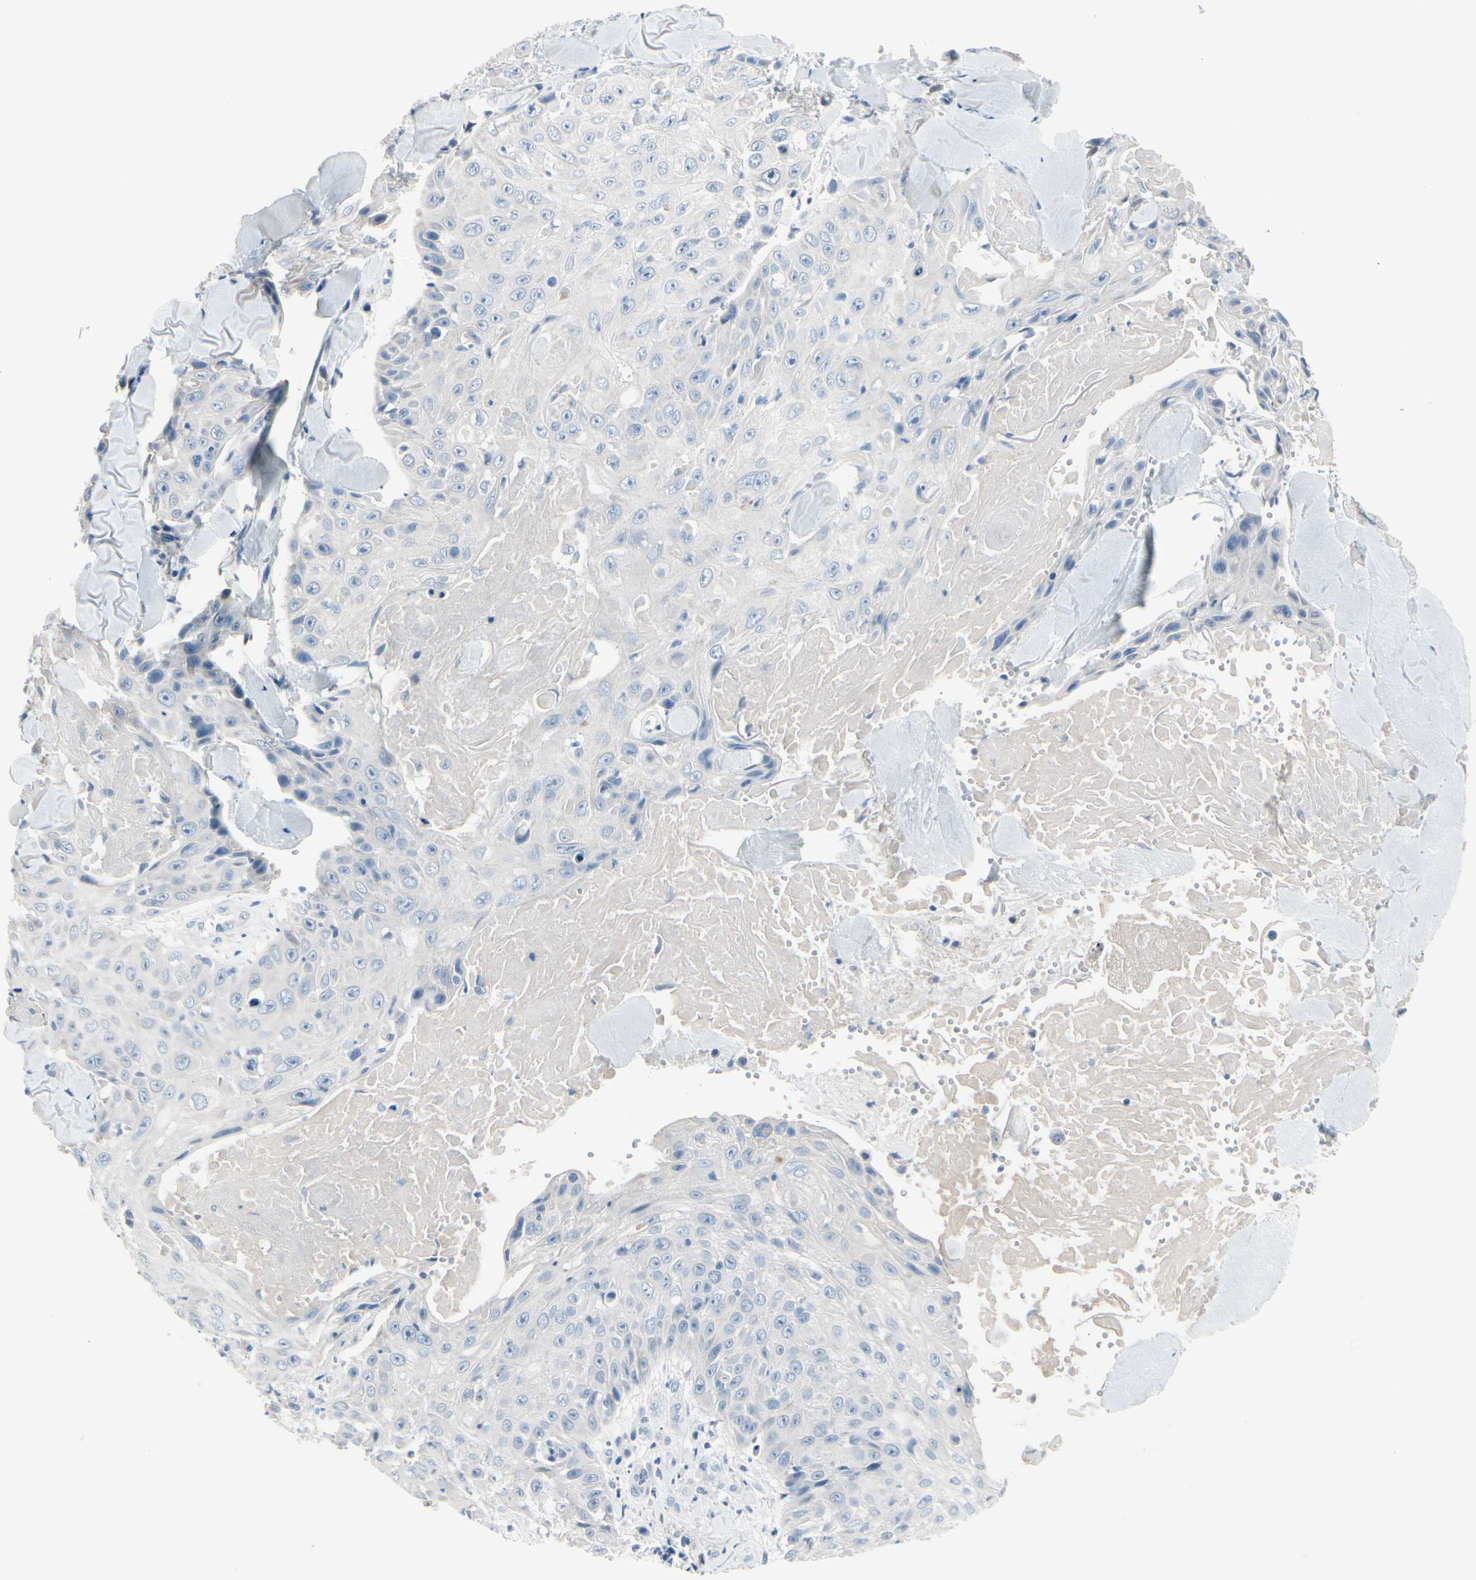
{"staining": {"intensity": "negative", "quantity": "none", "location": "none"}, "tissue": "skin cancer", "cell_type": "Tumor cells", "image_type": "cancer", "snomed": [{"axis": "morphology", "description": "Squamous cell carcinoma, NOS"}, {"axis": "topography", "description": "Skin"}], "caption": "DAB (3,3'-diaminobenzidine) immunohistochemical staining of human skin squamous cell carcinoma displays no significant positivity in tumor cells.", "gene": "PGR", "patient": {"sex": "male", "age": 86}}